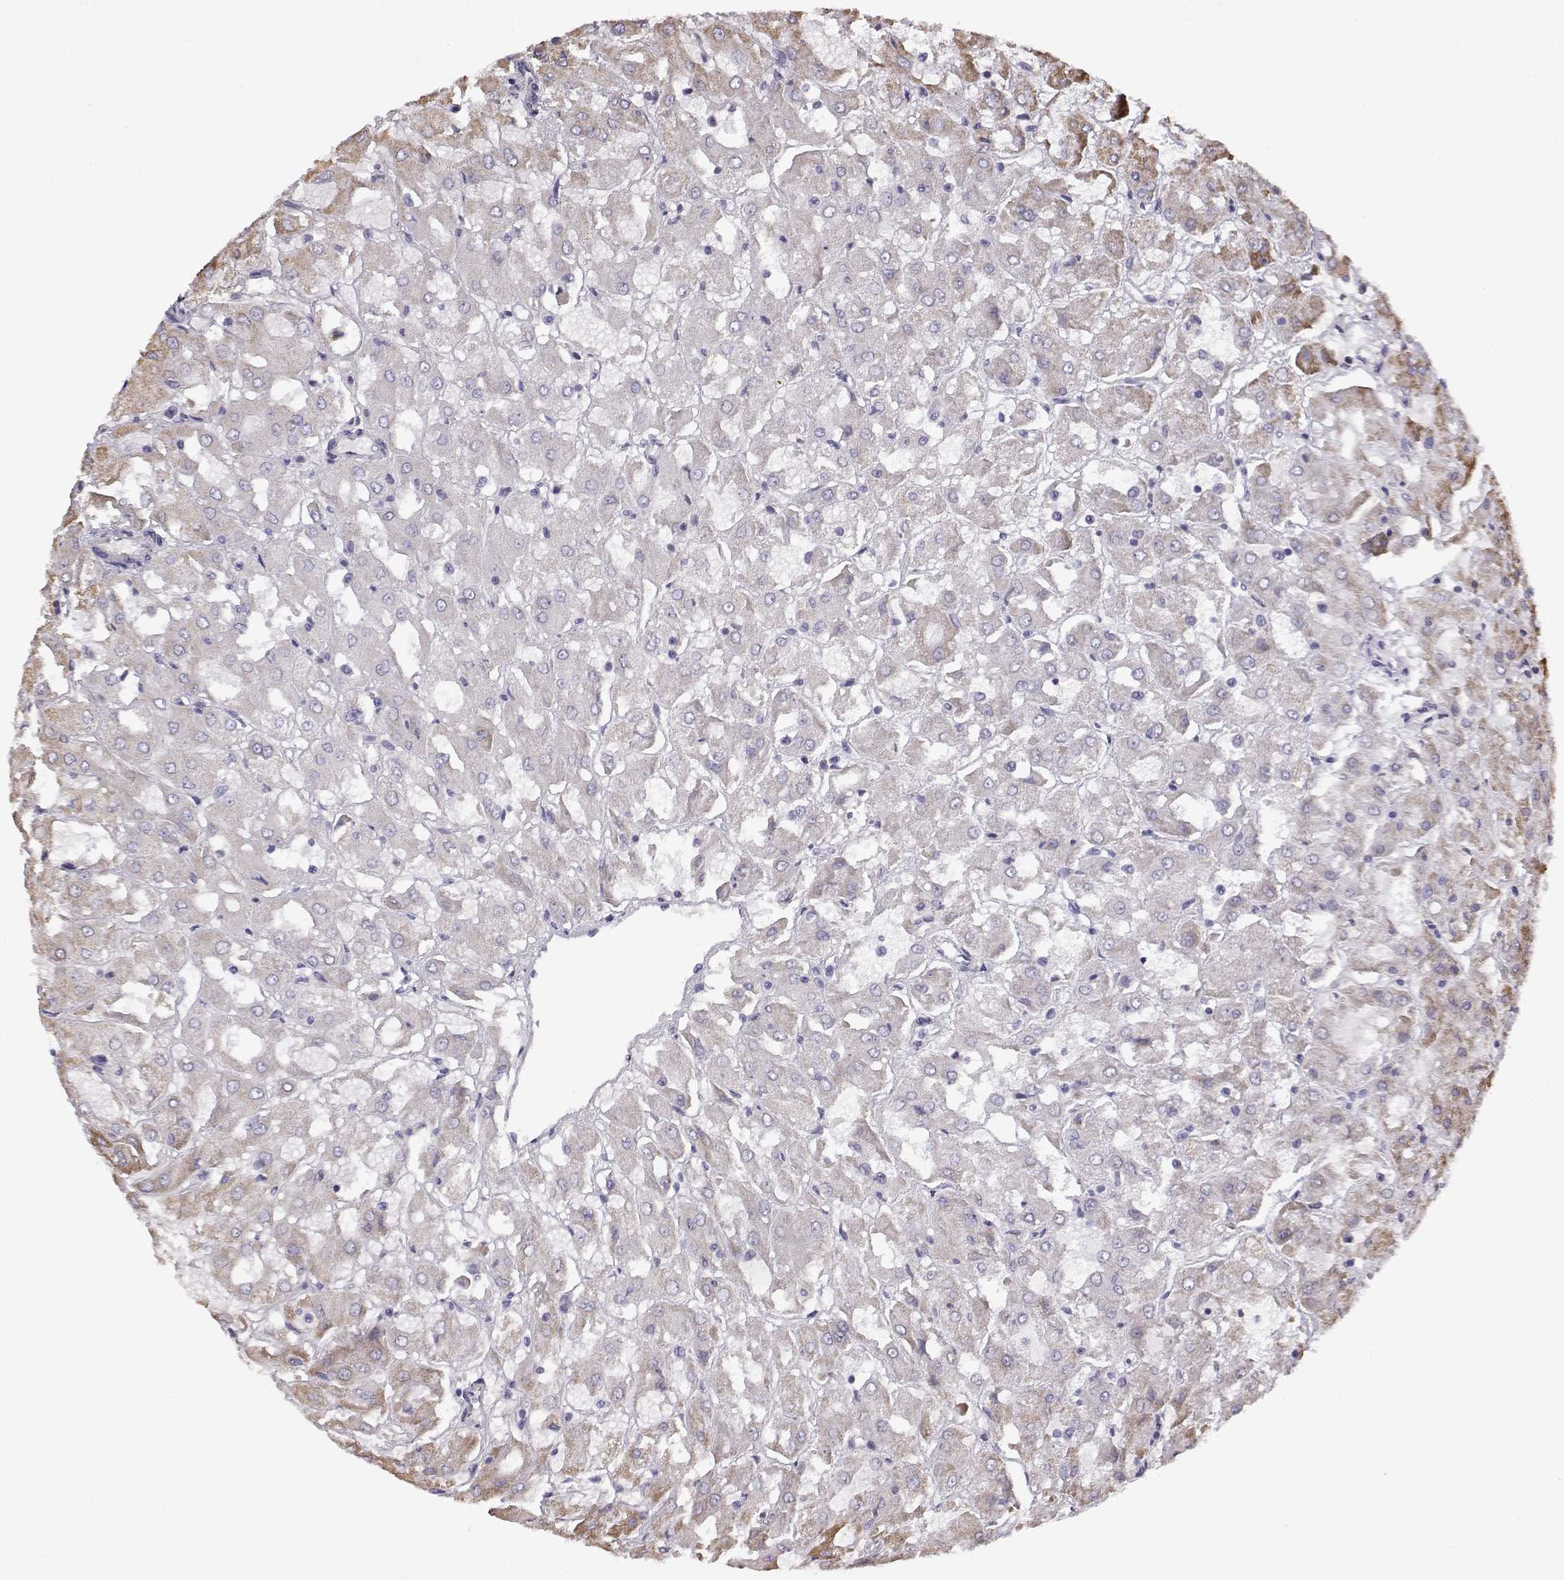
{"staining": {"intensity": "moderate", "quantity": "<25%", "location": "cytoplasmic/membranous"}, "tissue": "renal cancer", "cell_type": "Tumor cells", "image_type": "cancer", "snomed": [{"axis": "morphology", "description": "Adenocarcinoma, NOS"}, {"axis": "topography", "description": "Kidney"}], "caption": "Immunohistochemistry (IHC) photomicrograph of neoplastic tissue: human renal adenocarcinoma stained using IHC displays low levels of moderate protein expression localized specifically in the cytoplasmic/membranous of tumor cells, appearing as a cytoplasmic/membranous brown color.", "gene": "DDC", "patient": {"sex": "male", "age": 72}}